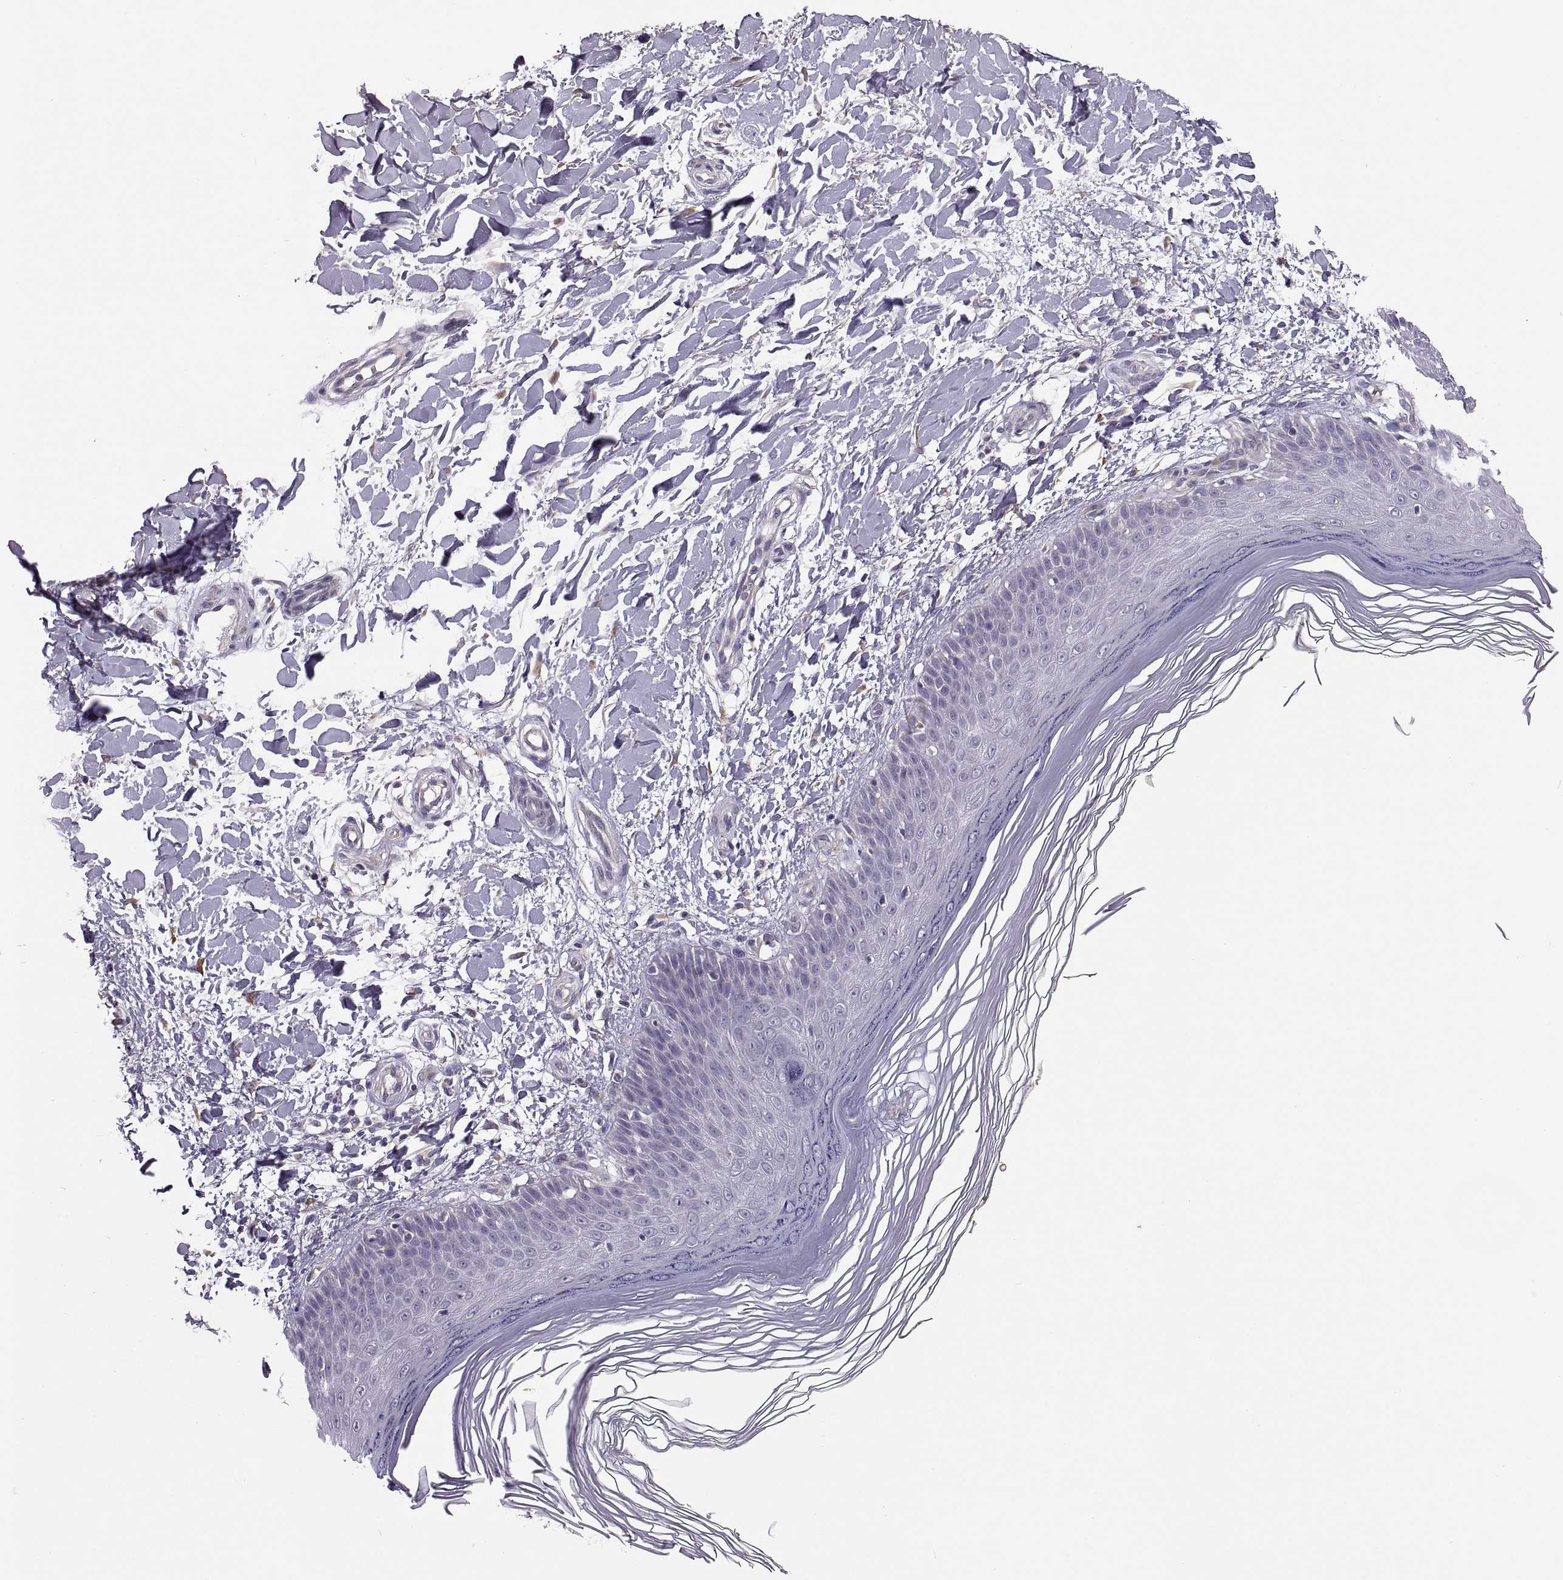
{"staining": {"intensity": "negative", "quantity": "none", "location": "none"}, "tissue": "skin", "cell_type": "Fibroblasts", "image_type": "normal", "snomed": [{"axis": "morphology", "description": "Normal tissue, NOS"}, {"axis": "topography", "description": "Skin"}], "caption": "This is a micrograph of IHC staining of benign skin, which shows no positivity in fibroblasts.", "gene": "ACSBG2", "patient": {"sex": "female", "age": 62}}